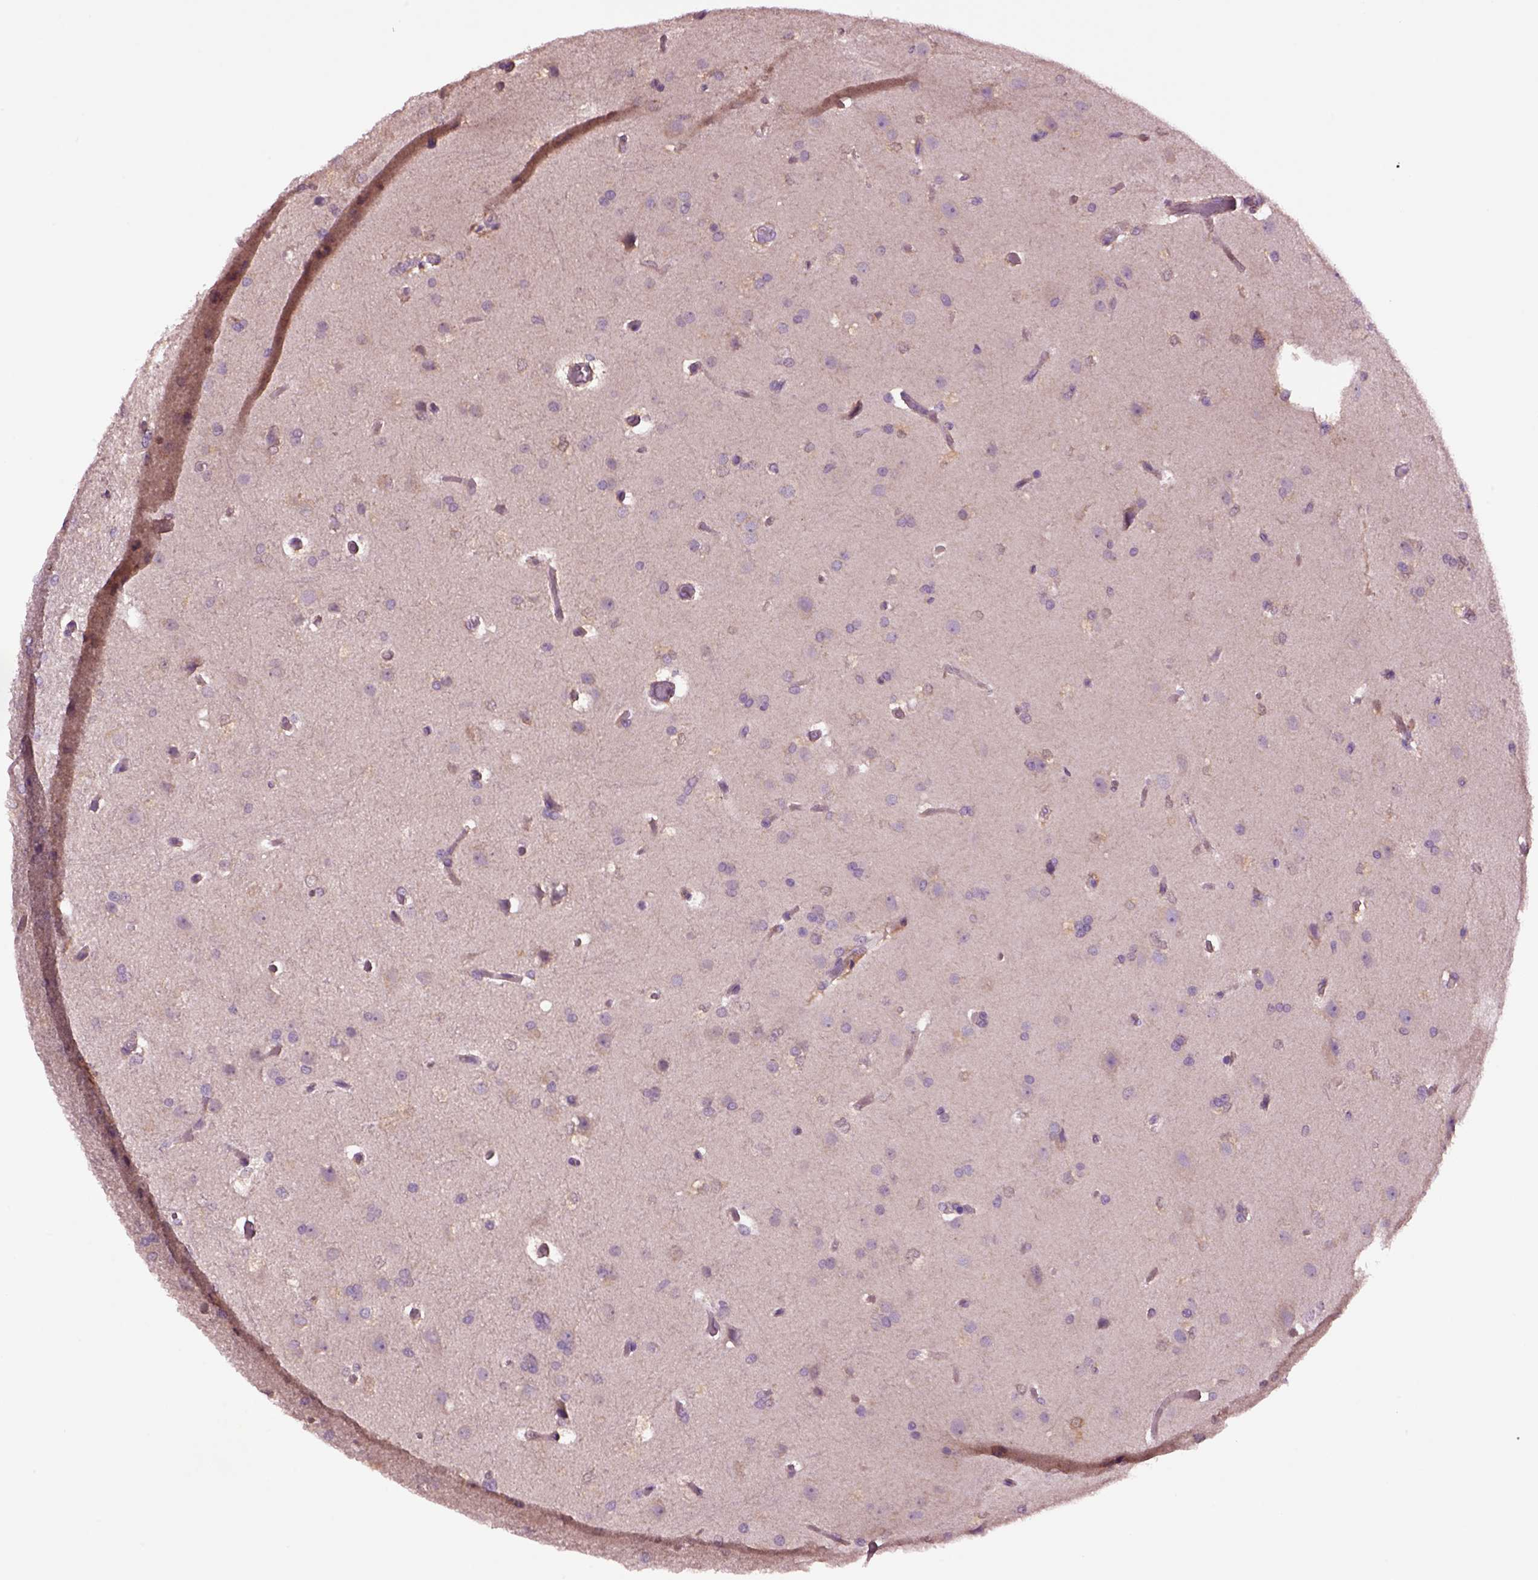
{"staining": {"intensity": "negative", "quantity": "none", "location": "none"}, "tissue": "glioma", "cell_type": "Tumor cells", "image_type": "cancer", "snomed": [{"axis": "morphology", "description": "Glioma, malignant, High grade"}, {"axis": "topography", "description": "Brain"}], "caption": "Human malignant glioma (high-grade) stained for a protein using IHC exhibits no positivity in tumor cells.", "gene": "CLPSL1", "patient": {"sex": "male", "age": 68}}